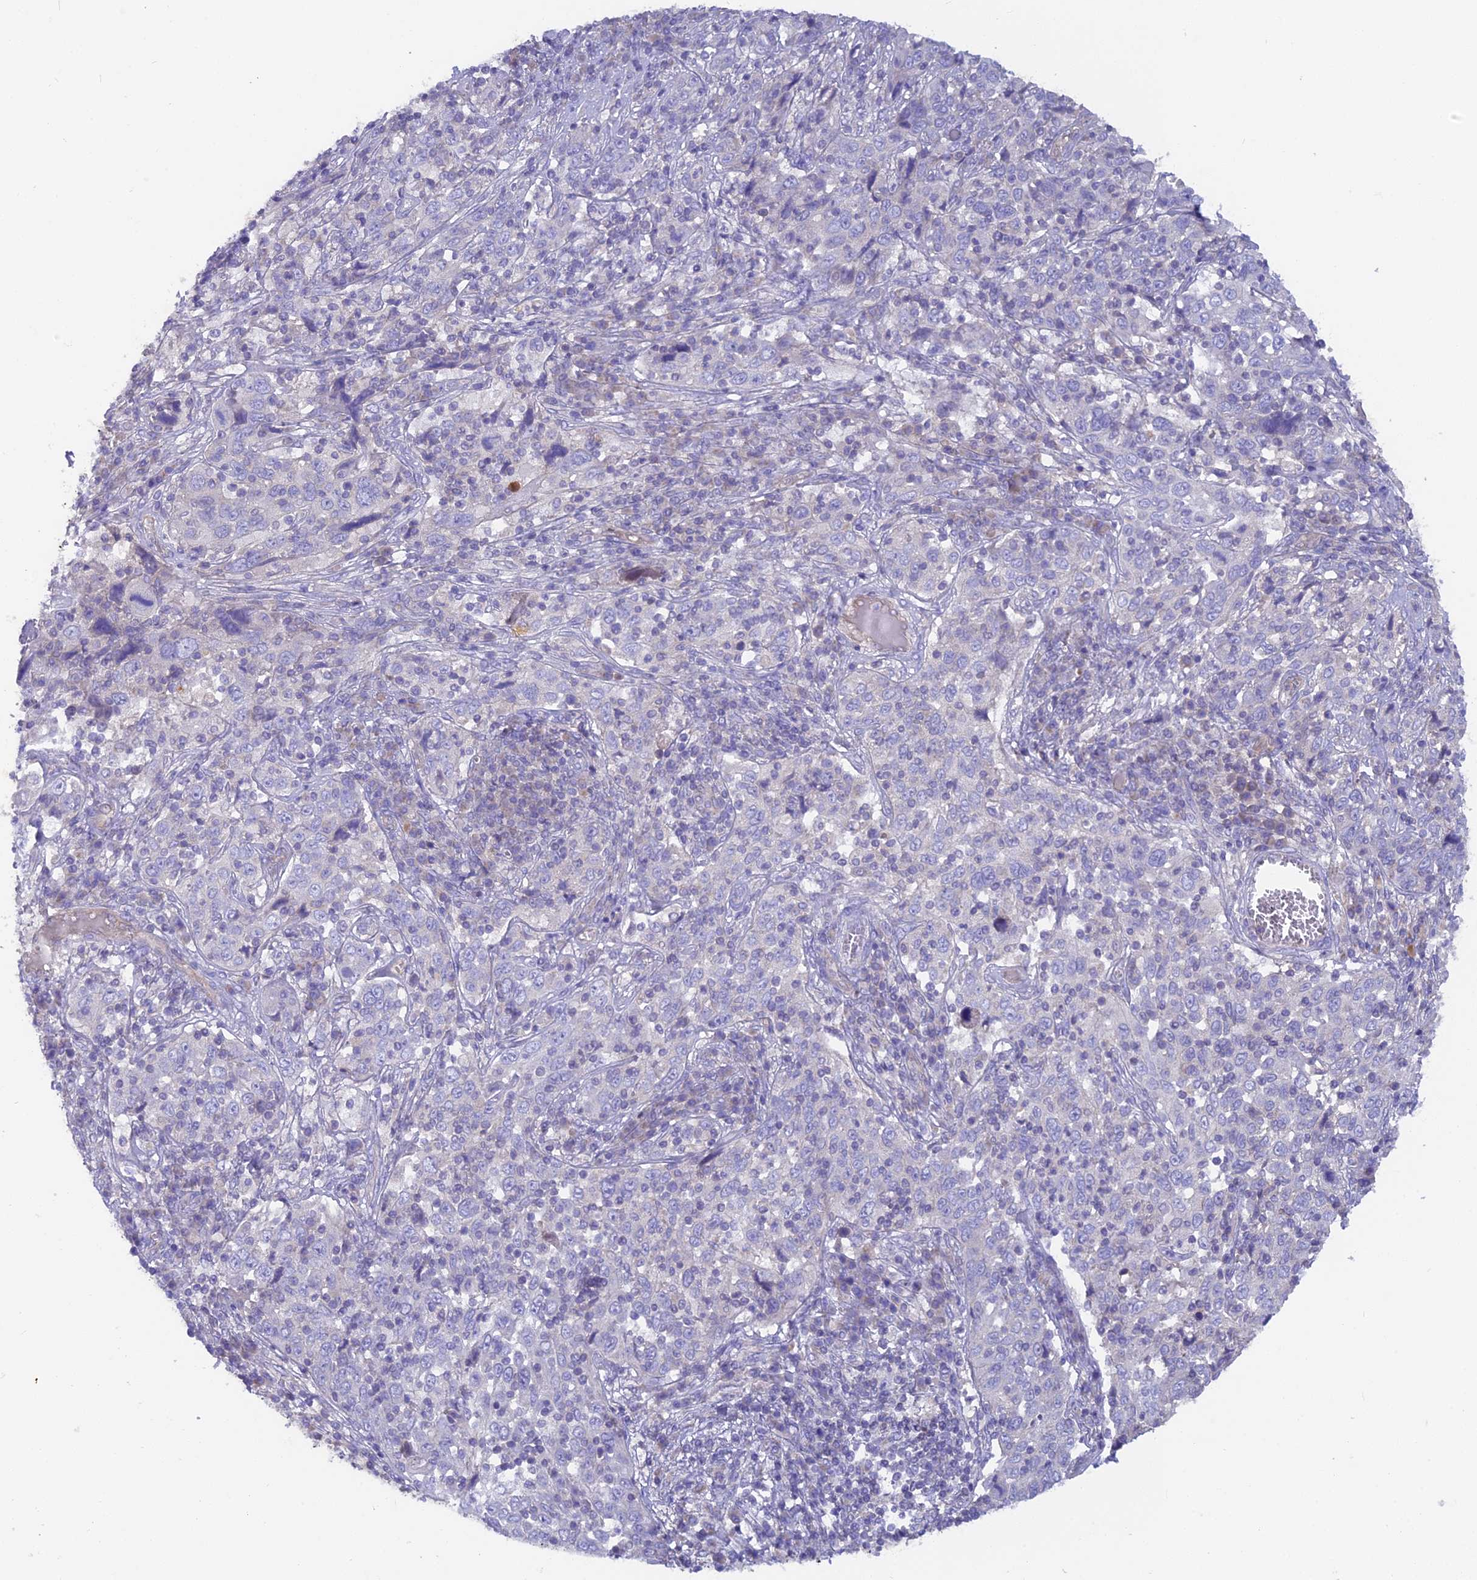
{"staining": {"intensity": "negative", "quantity": "none", "location": "none"}, "tissue": "cervical cancer", "cell_type": "Tumor cells", "image_type": "cancer", "snomed": [{"axis": "morphology", "description": "Squamous cell carcinoma, NOS"}, {"axis": "topography", "description": "Cervix"}], "caption": "Immunohistochemistry (IHC) histopathology image of cervical cancer stained for a protein (brown), which exhibits no expression in tumor cells.", "gene": "PZP", "patient": {"sex": "female", "age": 46}}